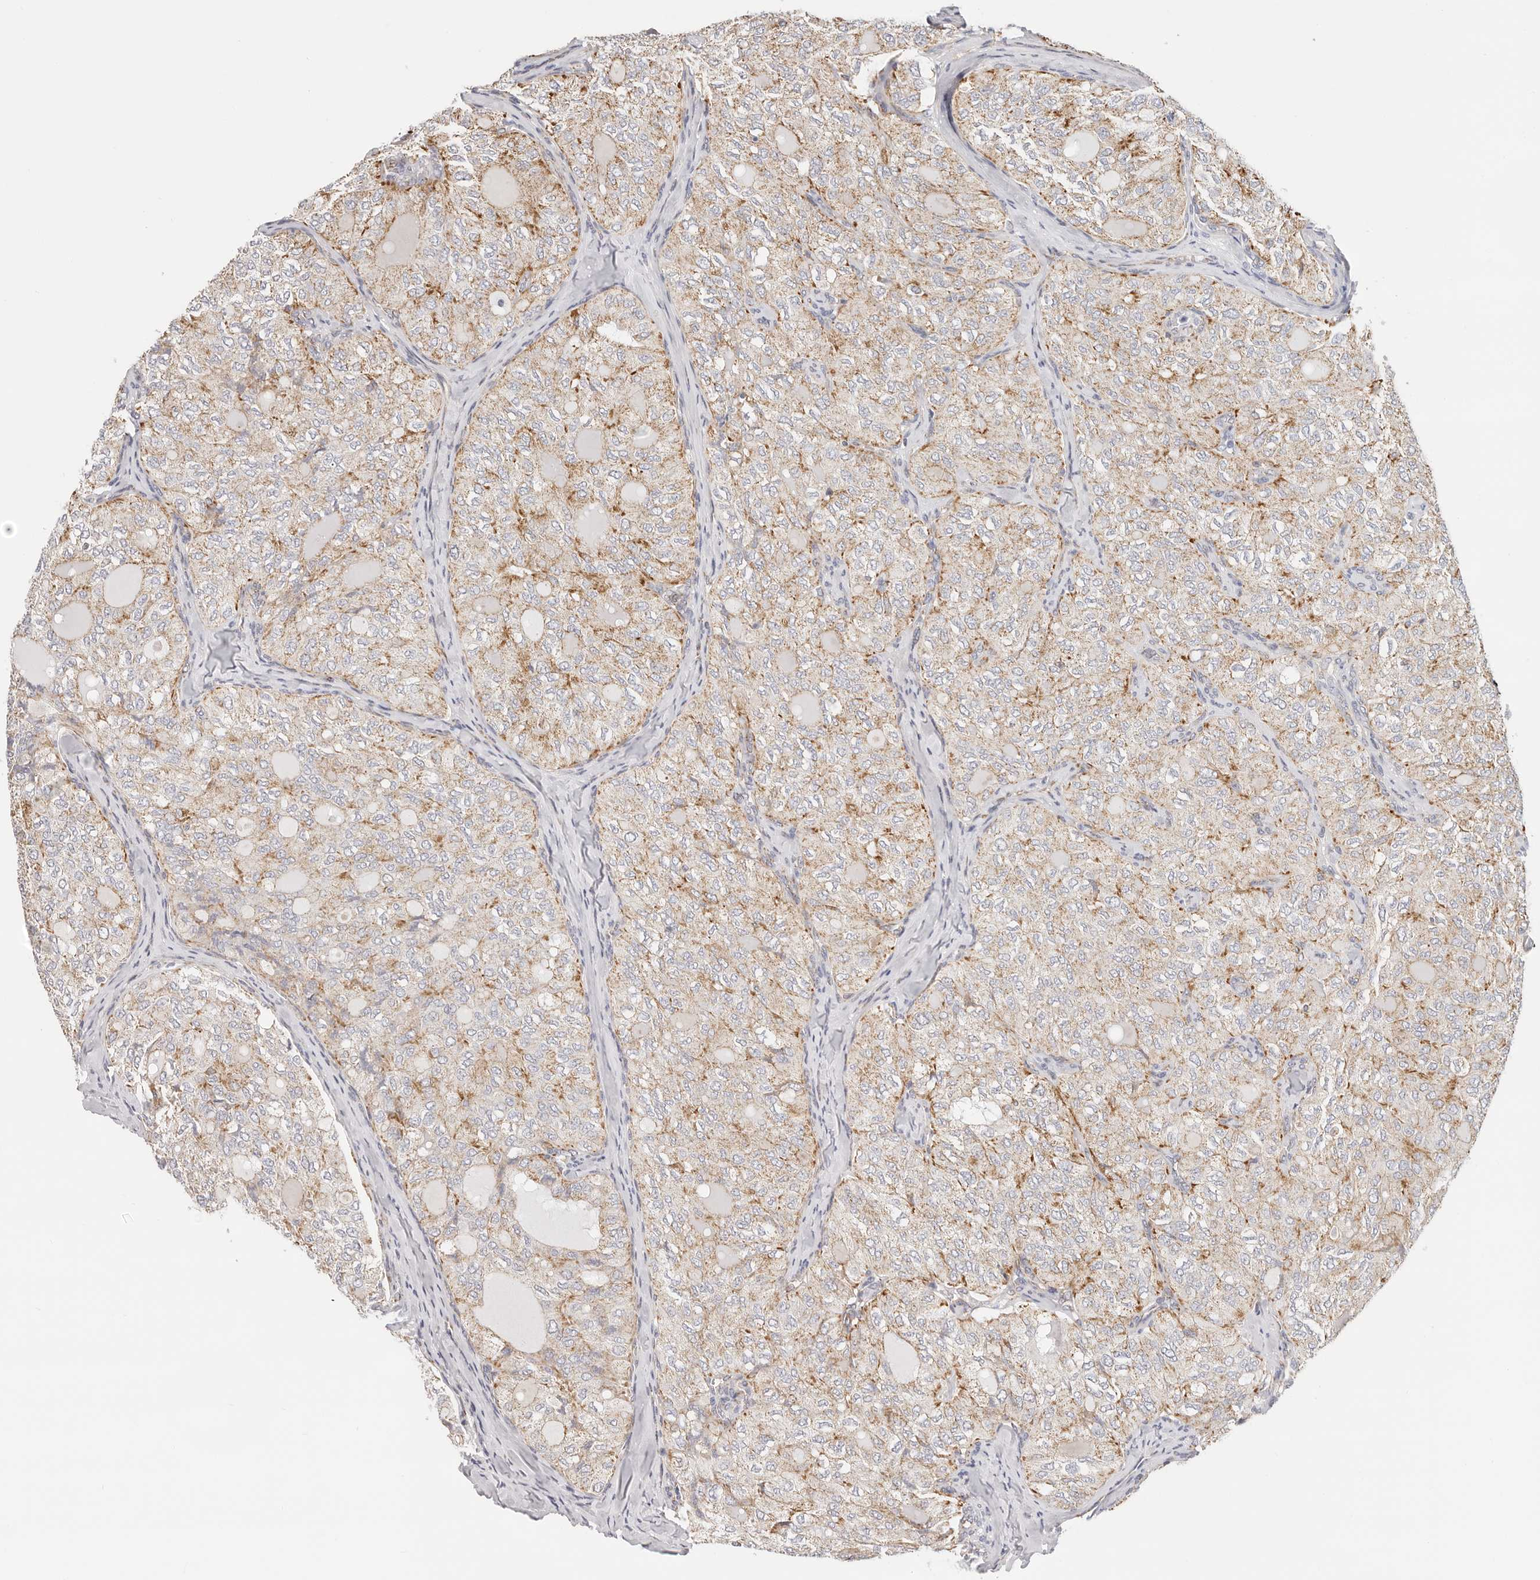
{"staining": {"intensity": "moderate", "quantity": ">75%", "location": "cytoplasmic/membranous"}, "tissue": "thyroid cancer", "cell_type": "Tumor cells", "image_type": "cancer", "snomed": [{"axis": "morphology", "description": "Follicular adenoma carcinoma, NOS"}, {"axis": "topography", "description": "Thyroid gland"}], "caption": "About >75% of tumor cells in thyroid cancer display moderate cytoplasmic/membranous protein expression as visualized by brown immunohistochemical staining.", "gene": "AFDN", "patient": {"sex": "male", "age": 75}}